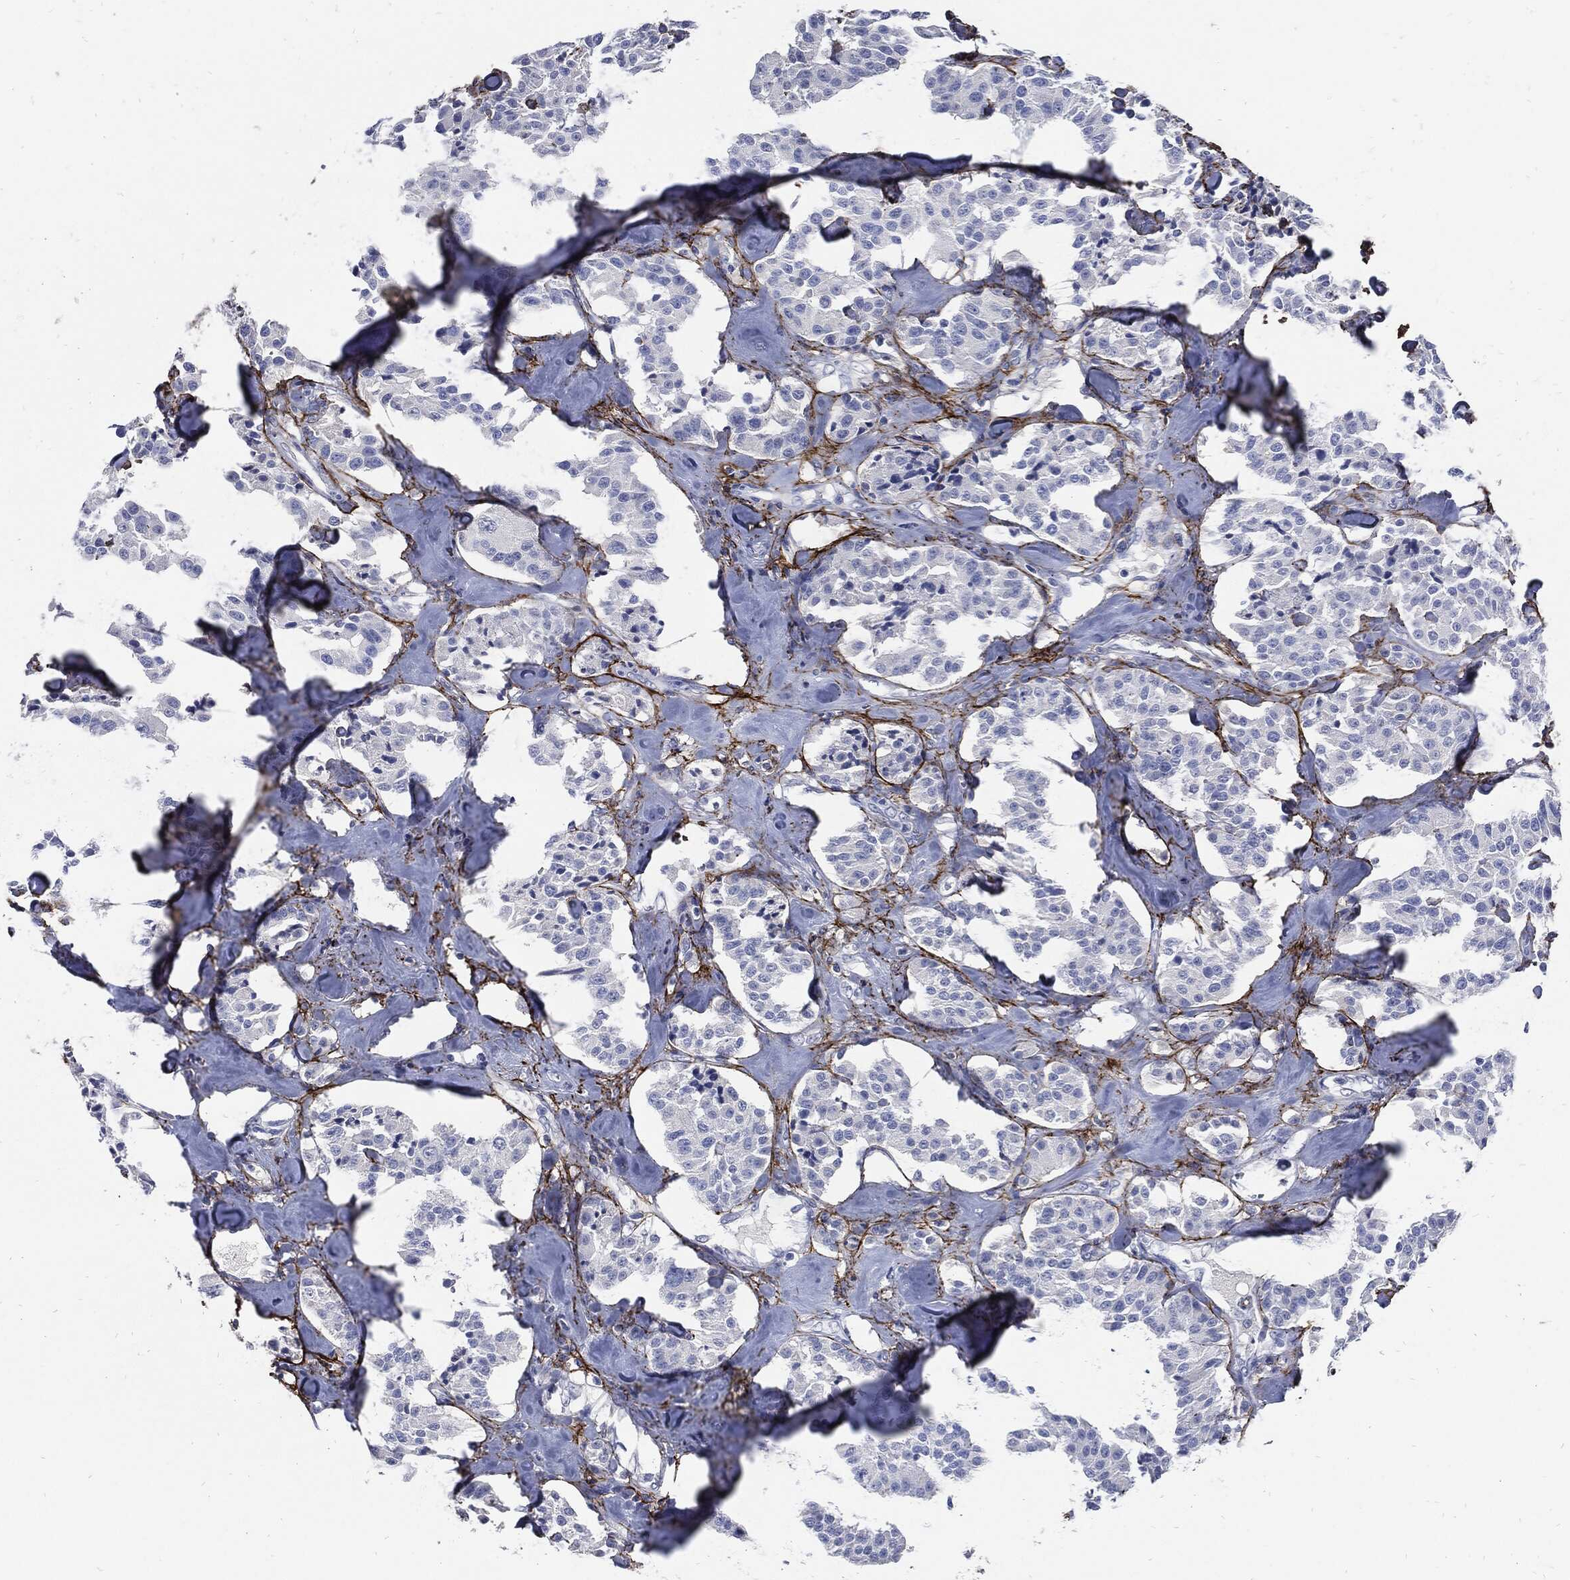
{"staining": {"intensity": "negative", "quantity": "none", "location": "none"}, "tissue": "carcinoid", "cell_type": "Tumor cells", "image_type": "cancer", "snomed": [{"axis": "morphology", "description": "Carcinoid, malignant, NOS"}, {"axis": "topography", "description": "Pancreas"}], "caption": "DAB (3,3'-diaminobenzidine) immunohistochemical staining of carcinoid exhibits no significant positivity in tumor cells.", "gene": "FBN1", "patient": {"sex": "male", "age": 41}}